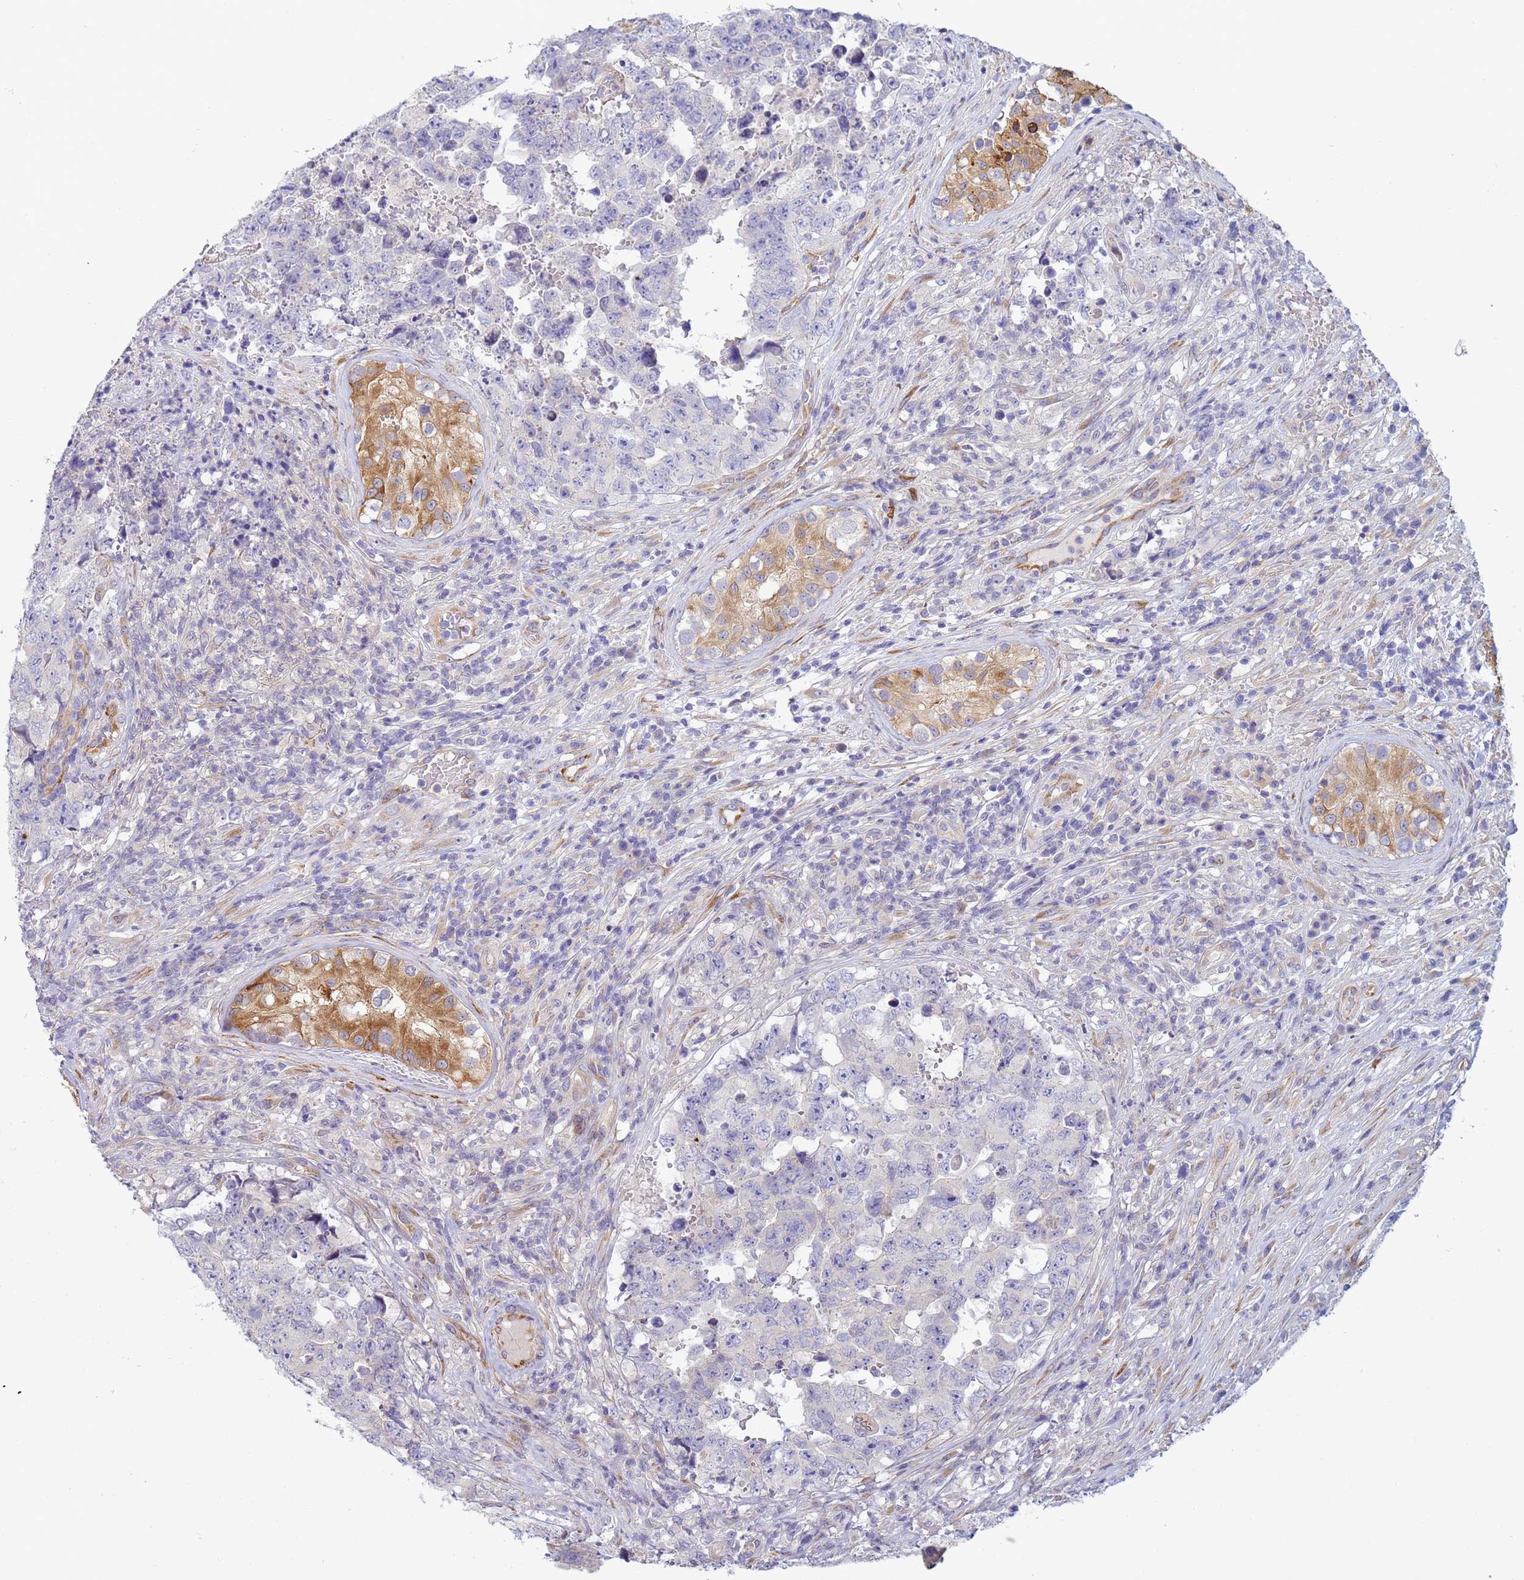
{"staining": {"intensity": "negative", "quantity": "none", "location": "none"}, "tissue": "testis cancer", "cell_type": "Tumor cells", "image_type": "cancer", "snomed": [{"axis": "morphology", "description": "Normal tissue, NOS"}, {"axis": "morphology", "description": "Carcinoma, Embryonal, NOS"}, {"axis": "topography", "description": "Testis"}, {"axis": "topography", "description": "Epididymis"}], "caption": "Testis embryonal carcinoma was stained to show a protein in brown. There is no significant positivity in tumor cells.", "gene": "TRPC6", "patient": {"sex": "male", "age": 25}}